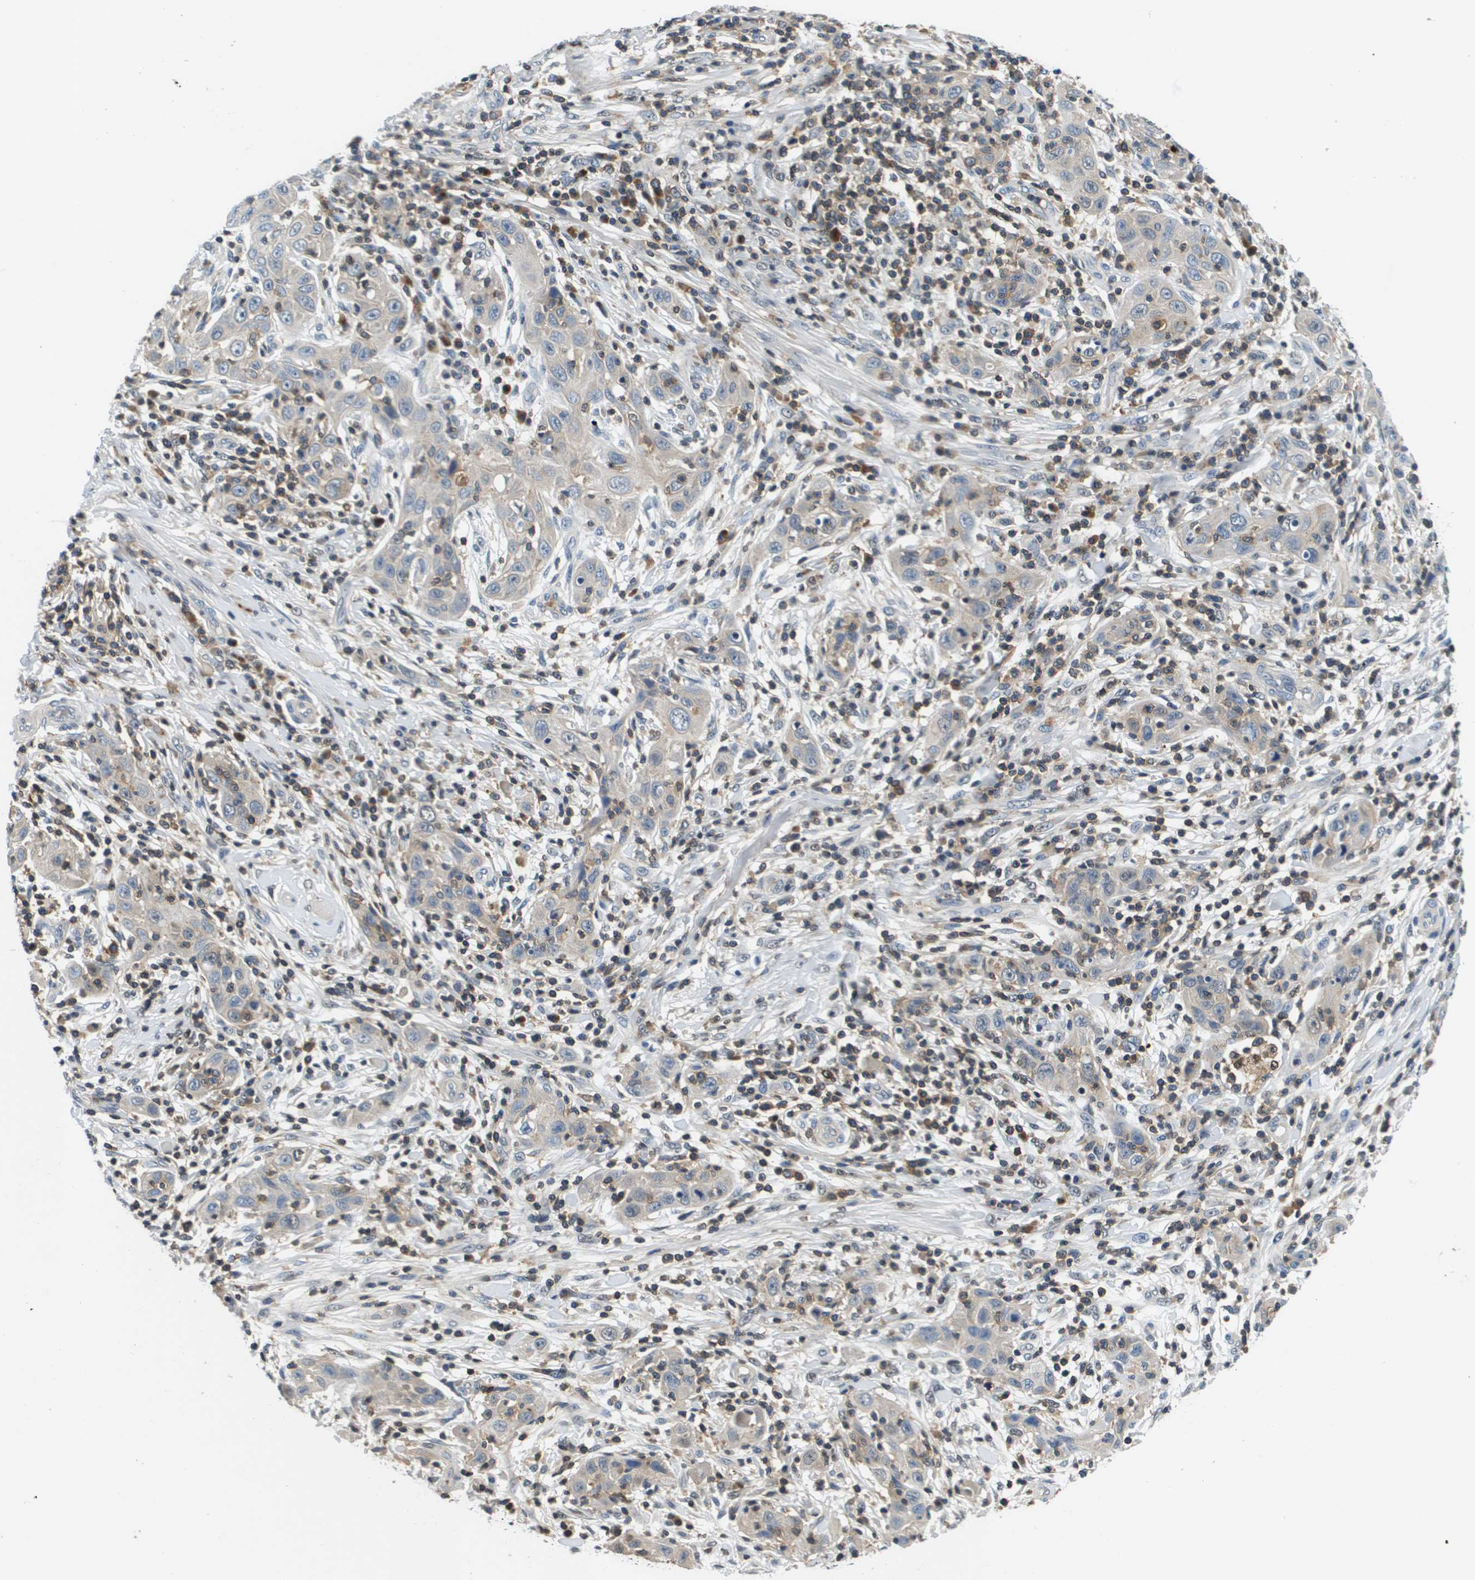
{"staining": {"intensity": "negative", "quantity": "none", "location": "none"}, "tissue": "skin cancer", "cell_type": "Tumor cells", "image_type": "cancer", "snomed": [{"axis": "morphology", "description": "Squamous cell carcinoma, NOS"}, {"axis": "topography", "description": "Skin"}], "caption": "This histopathology image is of skin cancer (squamous cell carcinoma) stained with immunohistochemistry to label a protein in brown with the nuclei are counter-stained blue. There is no expression in tumor cells.", "gene": "KCNQ5", "patient": {"sex": "female", "age": 88}}